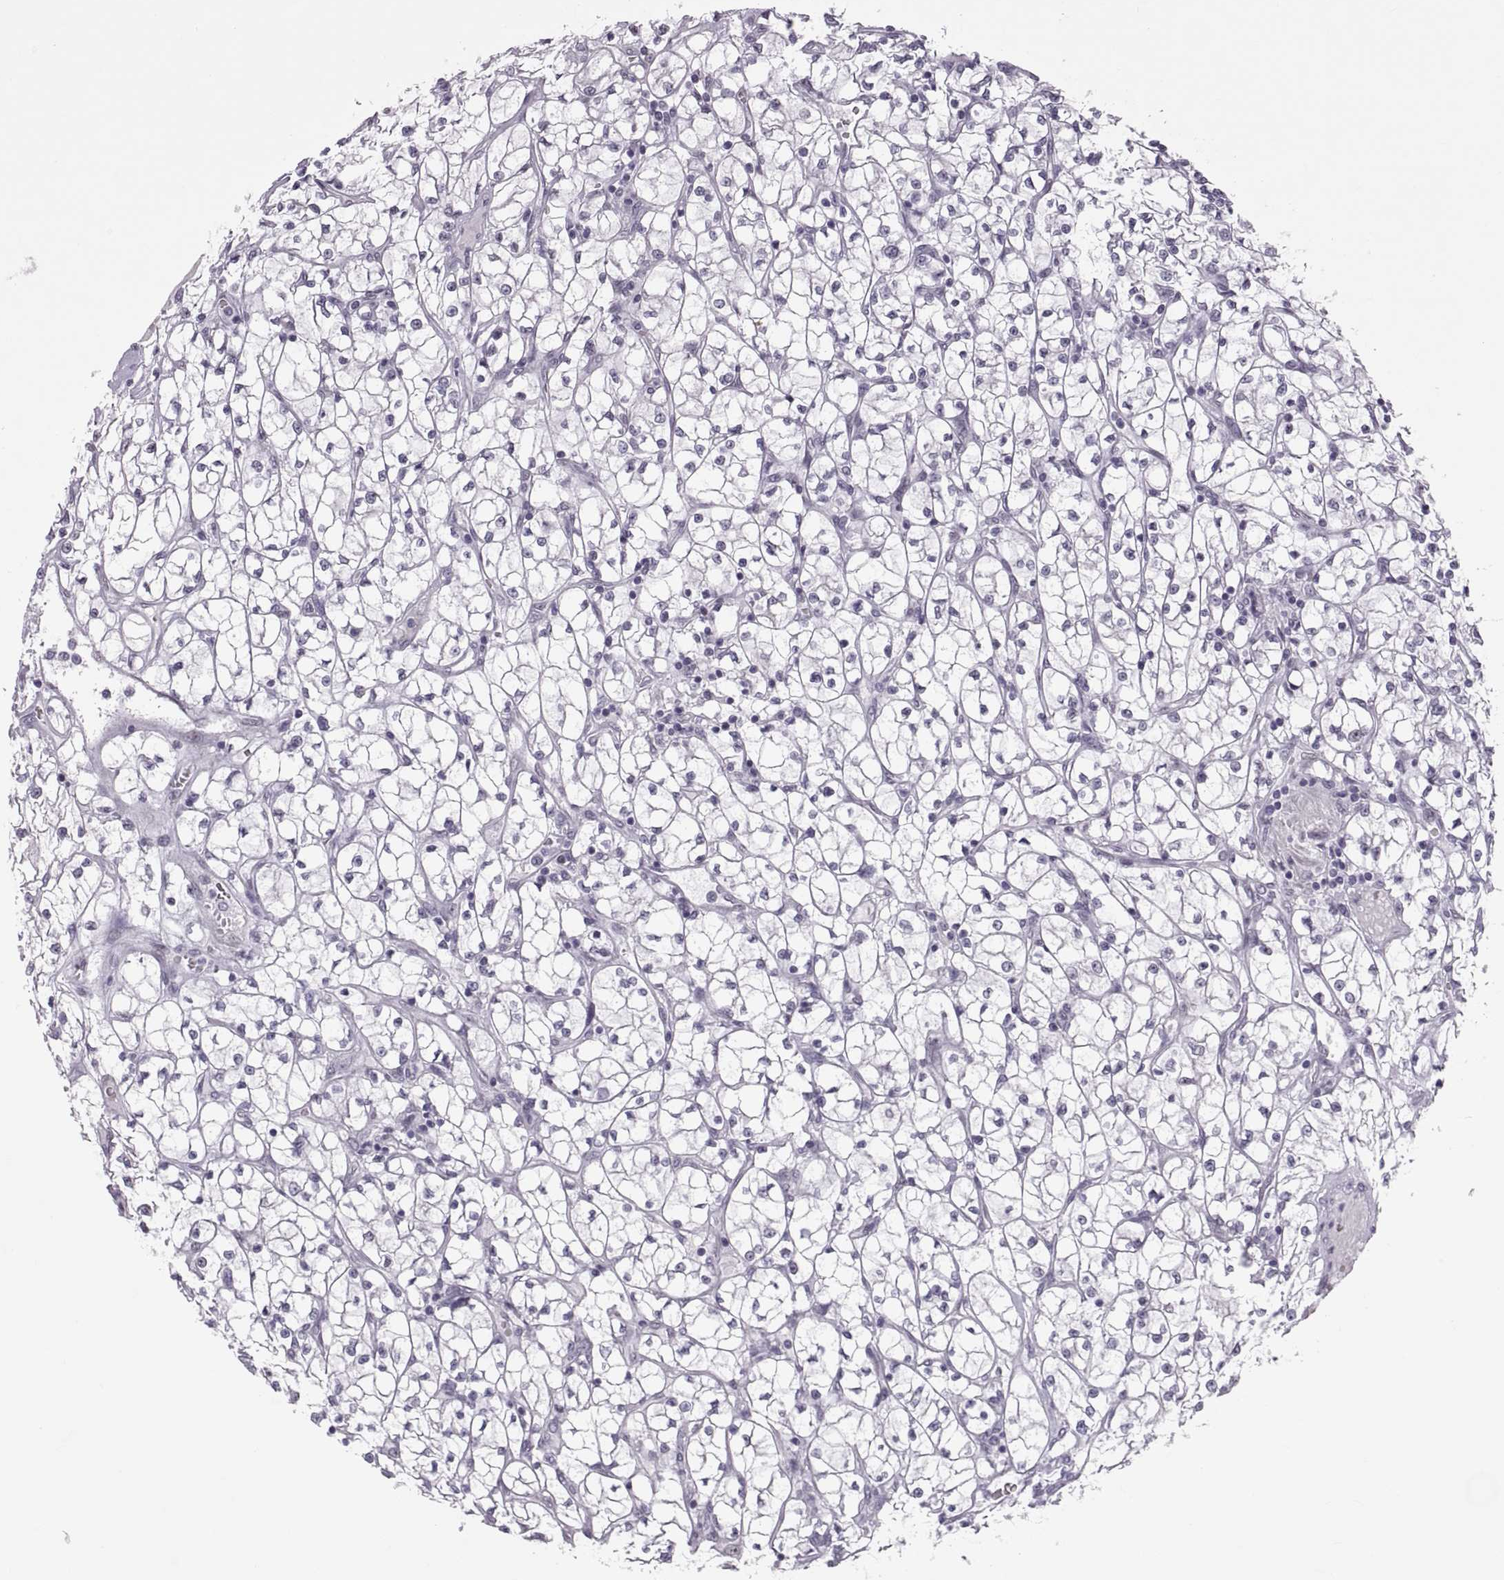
{"staining": {"intensity": "negative", "quantity": "none", "location": "none"}, "tissue": "renal cancer", "cell_type": "Tumor cells", "image_type": "cancer", "snomed": [{"axis": "morphology", "description": "Adenocarcinoma, NOS"}, {"axis": "topography", "description": "Kidney"}], "caption": "Immunohistochemistry of adenocarcinoma (renal) demonstrates no staining in tumor cells.", "gene": "KRT77", "patient": {"sex": "female", "age": 64}}